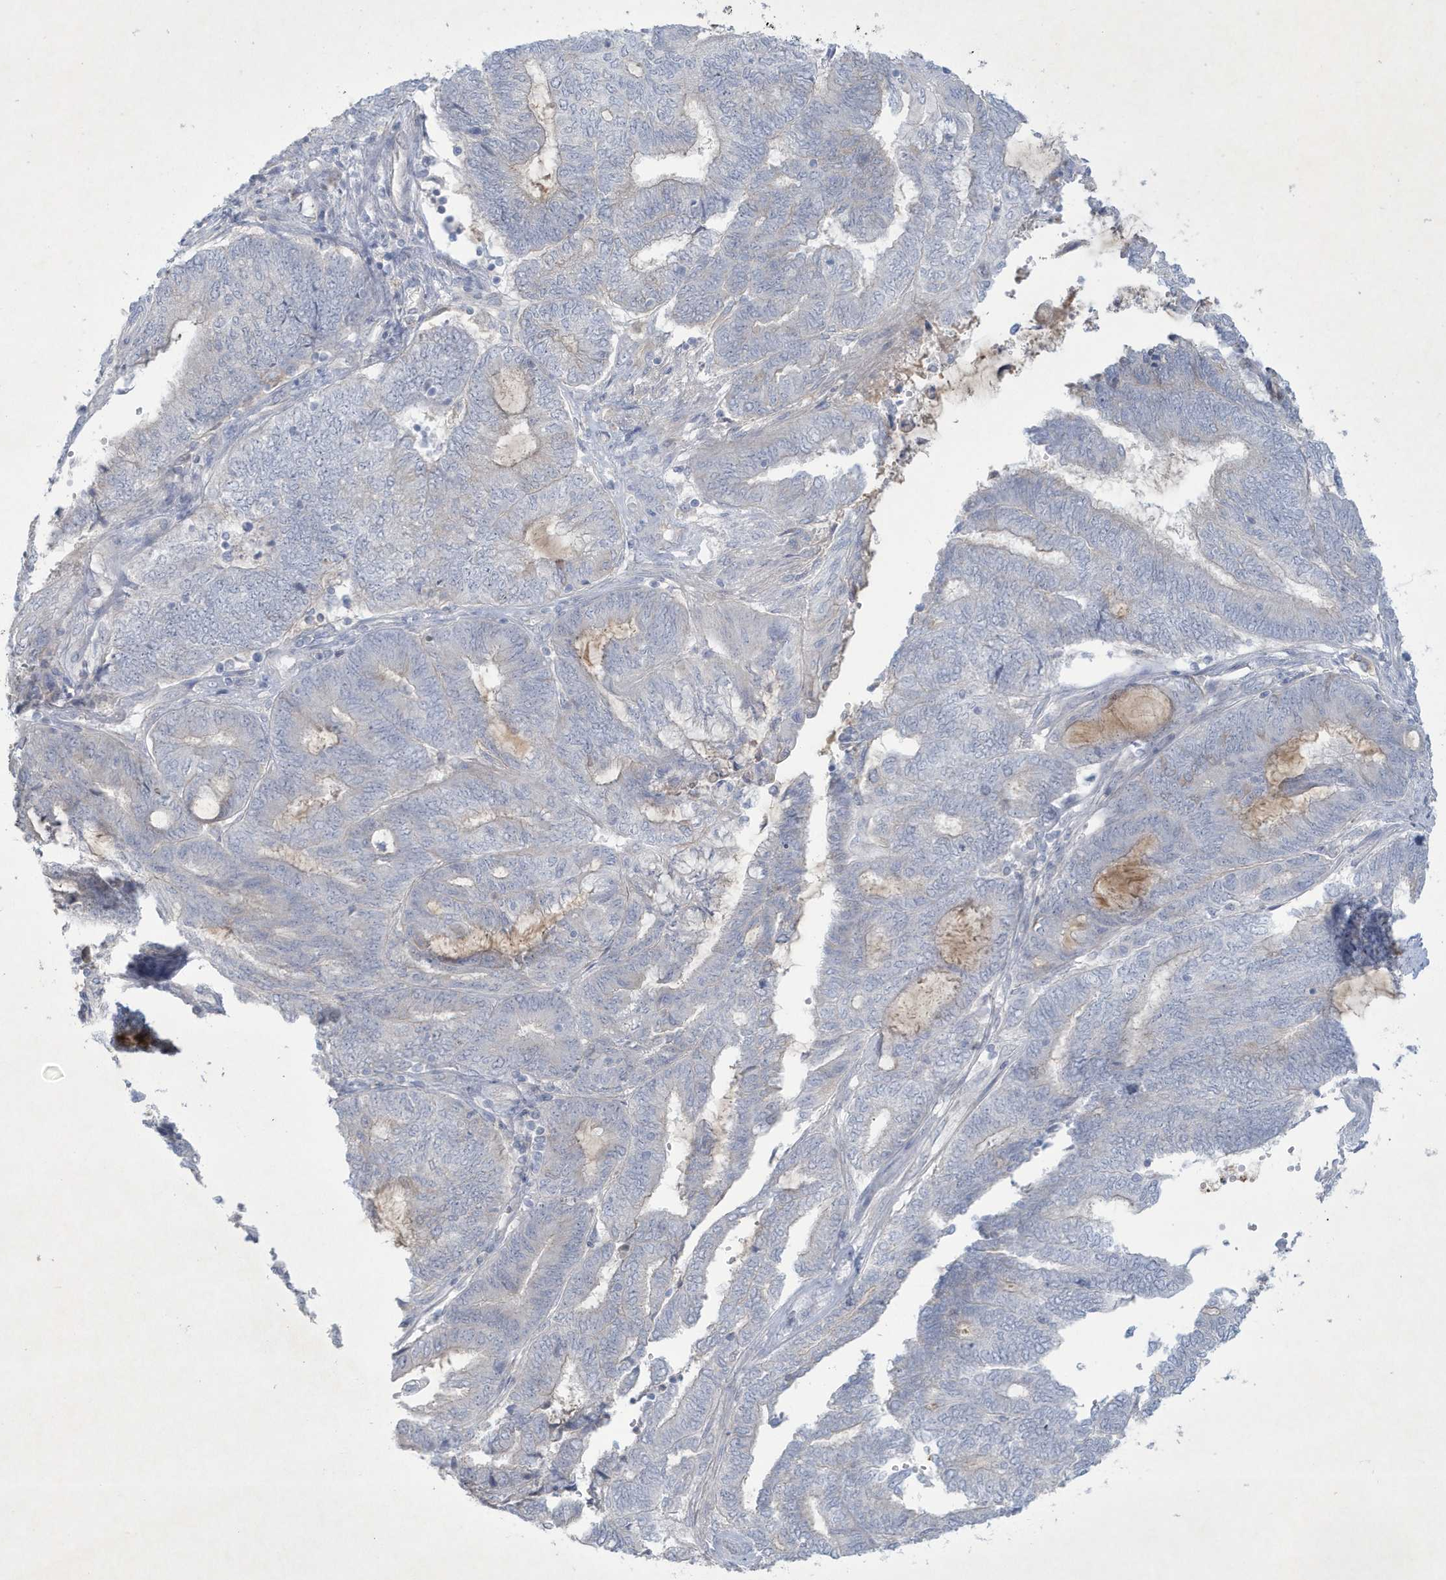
{"staining": {"intensity": "negative", "quantity": "none", "location": "none"}, "tissue": "endometrial cancer", "cell_type": "Tumor cells", "image_type": "cancer", "snomed": [{"axis": "morphology", "description": "Adenocarcinoma, NOS"}, {"axis": "topography", "description": "Uterus"}, {"axis": "topography", "description": "Endometrium"}], "caption": "Immunohistochemistry histopathology image of human endometrial cancer (adenocarcinoma) stained for a protein (brown), which reveals no staining in tumor cells.", "gene": "CCDC24", "patient": {"sex": "female", "age": 70}}